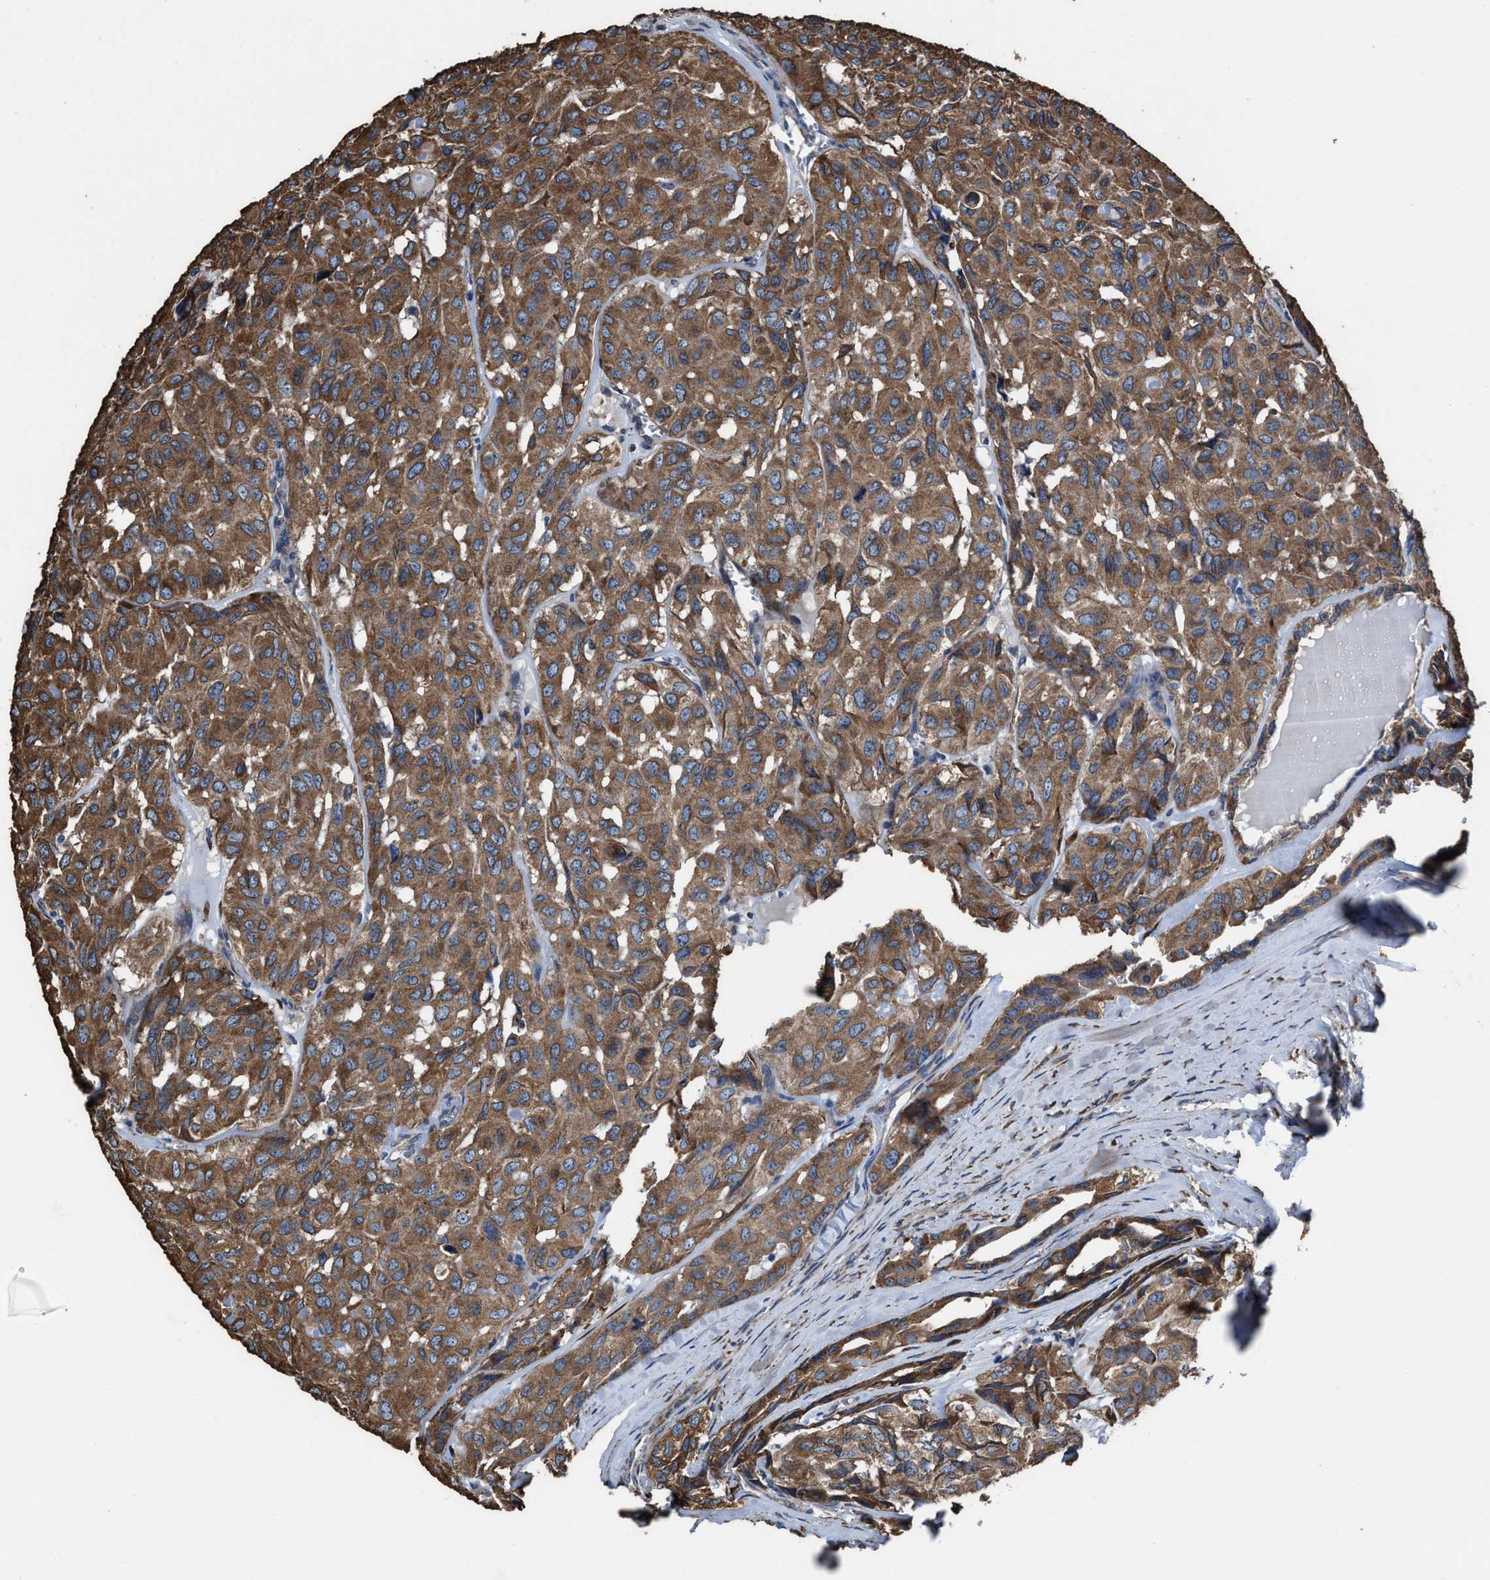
{"staining": {"intensity": "moderate", "quantity": ">75%", "location": "cytoplasmic/membranous"}, "tissue": "head and neck cancer", "cell_type": "Tumor cells", "image_type": "cancer", "snomed": [{"axis": "morphology", "description": "Adenocarcinoma, NOS"}, {"axis": "topography", "description": "Salivary gland, NOS"}, {"axis": "topography", "description": "Head-Neck"}], "caption": "DAB immunohistochemical staining of head and neck cancer (adenocarcinoma) reveals moderate cytoplasmic/membranous protein positivity in approximately >75% of tumor cells. (Brightfield microscopy of DAB IHC at high magnification).", "gene": "IDNK", "patient": {"sex": "female", "age": 76}}